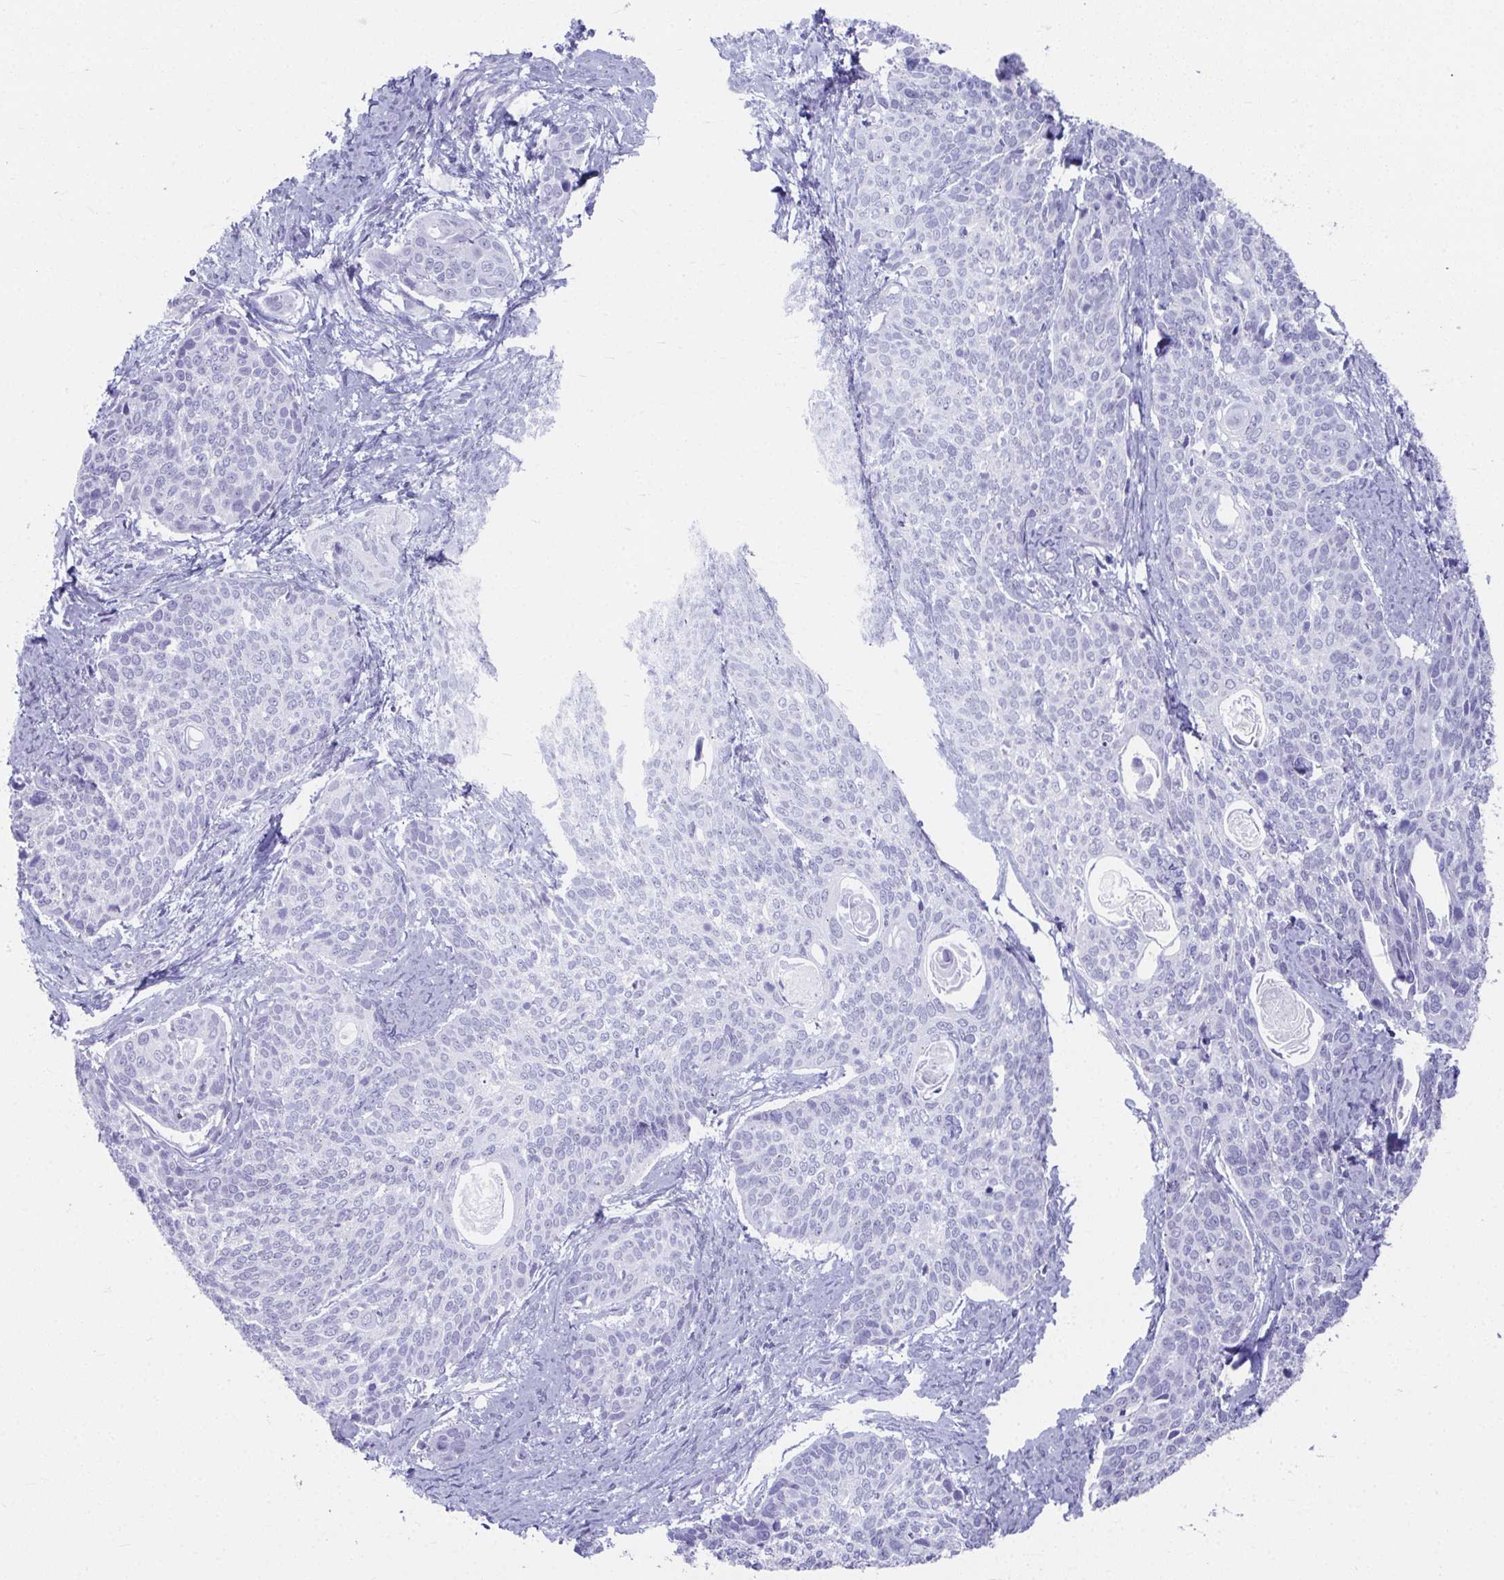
{"staining": {"intensity": "negative", "quantity": "none", "location": "none"}, "tissue": "cervical cancer", "cell_type": "Tumor cells", "image_type": "cancer", "snomed": [{"axis": "morphology", "description": "Squamous cell carcinoma, NOS"}, {"axis": "topography", "description": "Cervix"}], "caption": "Cervical cancer was stained to show a protein in brown. There is no significant expression in tumor cells.", "gene": "GHRL", "patient": {"sex": "female", "age": 69}}